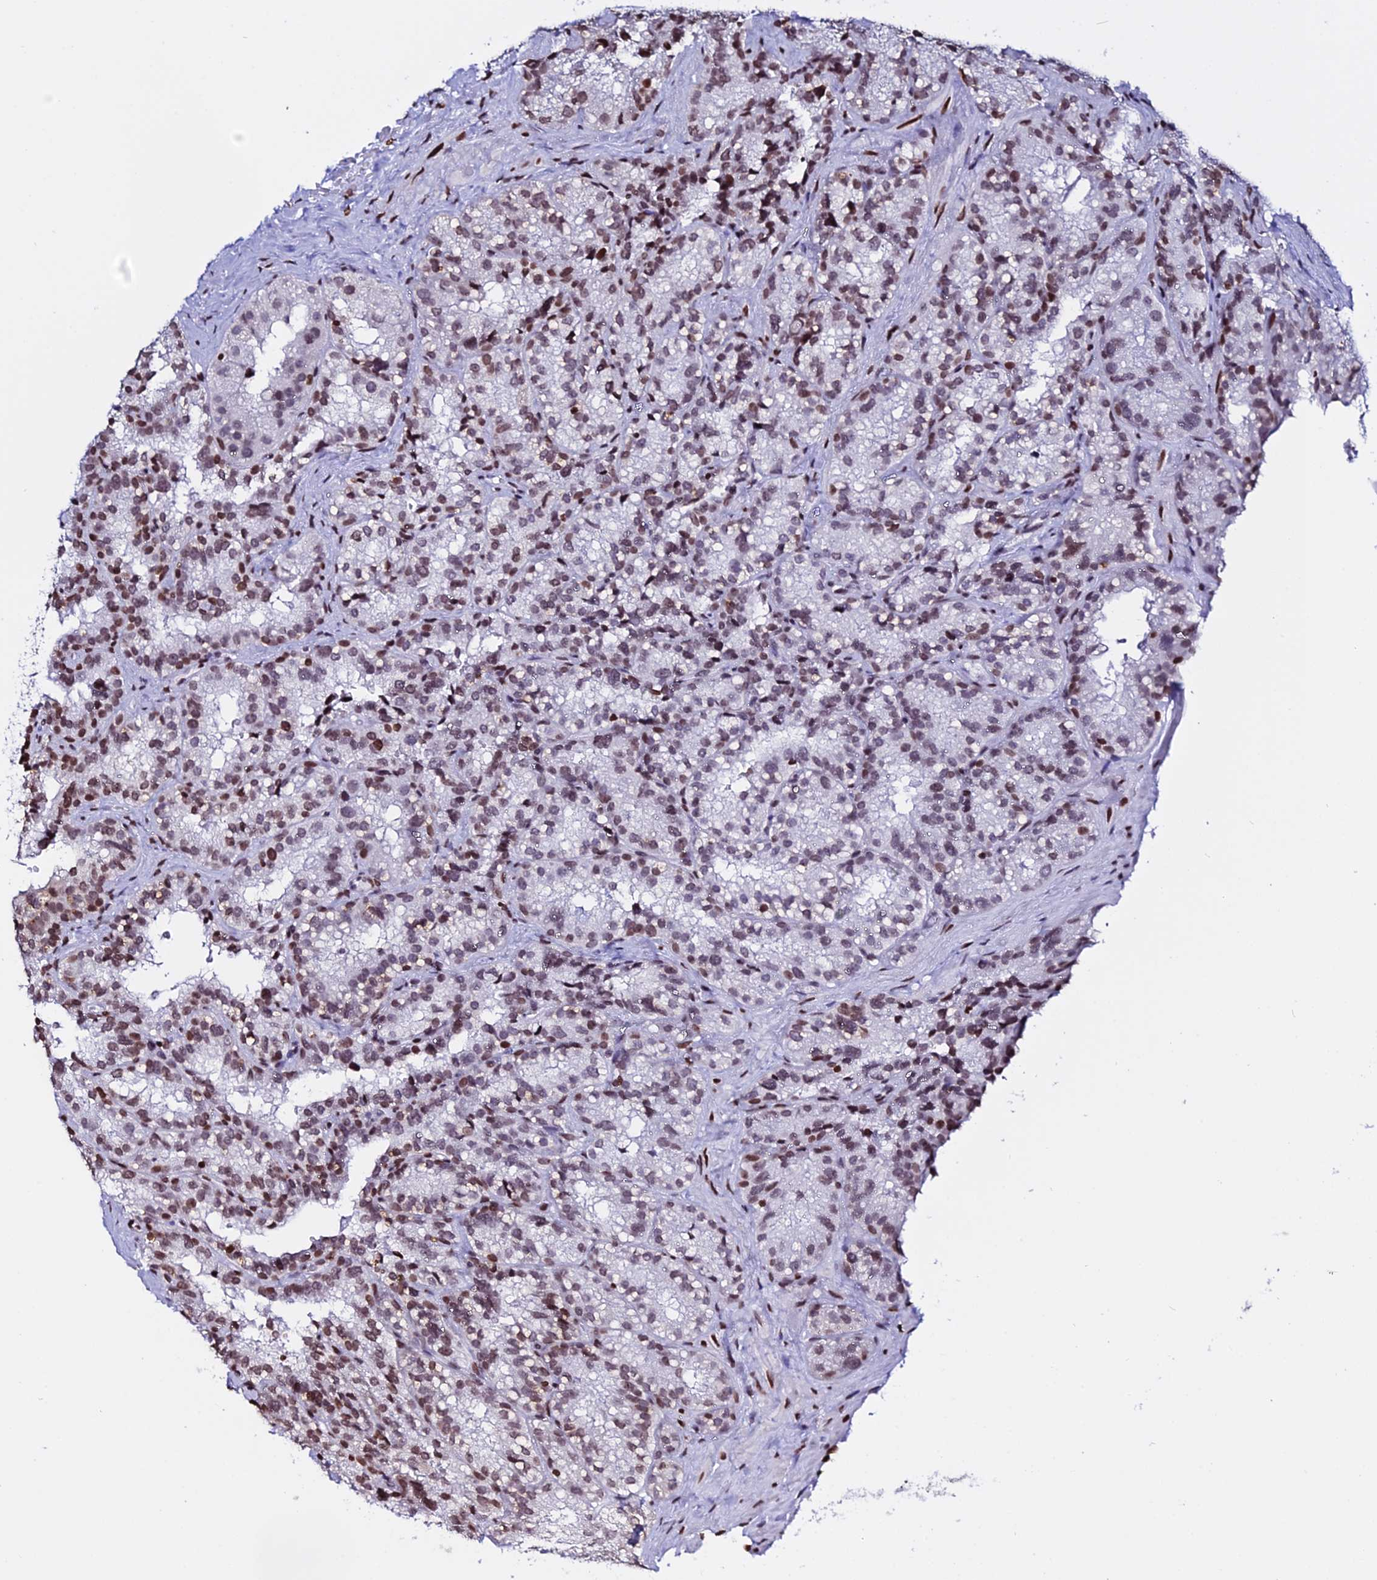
{"staining": {"intensity": "moderate", "quantity": ">75%", "location": "nuclear"}, "tissue": "seminal vesicle", "cell_type": "Glandular cells", "image_type": "normal", "snomed": [{"axis": "morphology", "description": "Normal tissue, NOS"}, {"axis": "topography", "description": "Seminal veicle"}], "caption": "Immunohistochemistry (IHC) of normal human seminal vesicle reveals medium levels of moderate nuclear expression in approximately >75% of glandular cells. (brown staining indicates protein expression, while blue staining denotes nuclei).", "gene": "ENSG00000282988", "patient": {"sex": "male", "age": 58}}